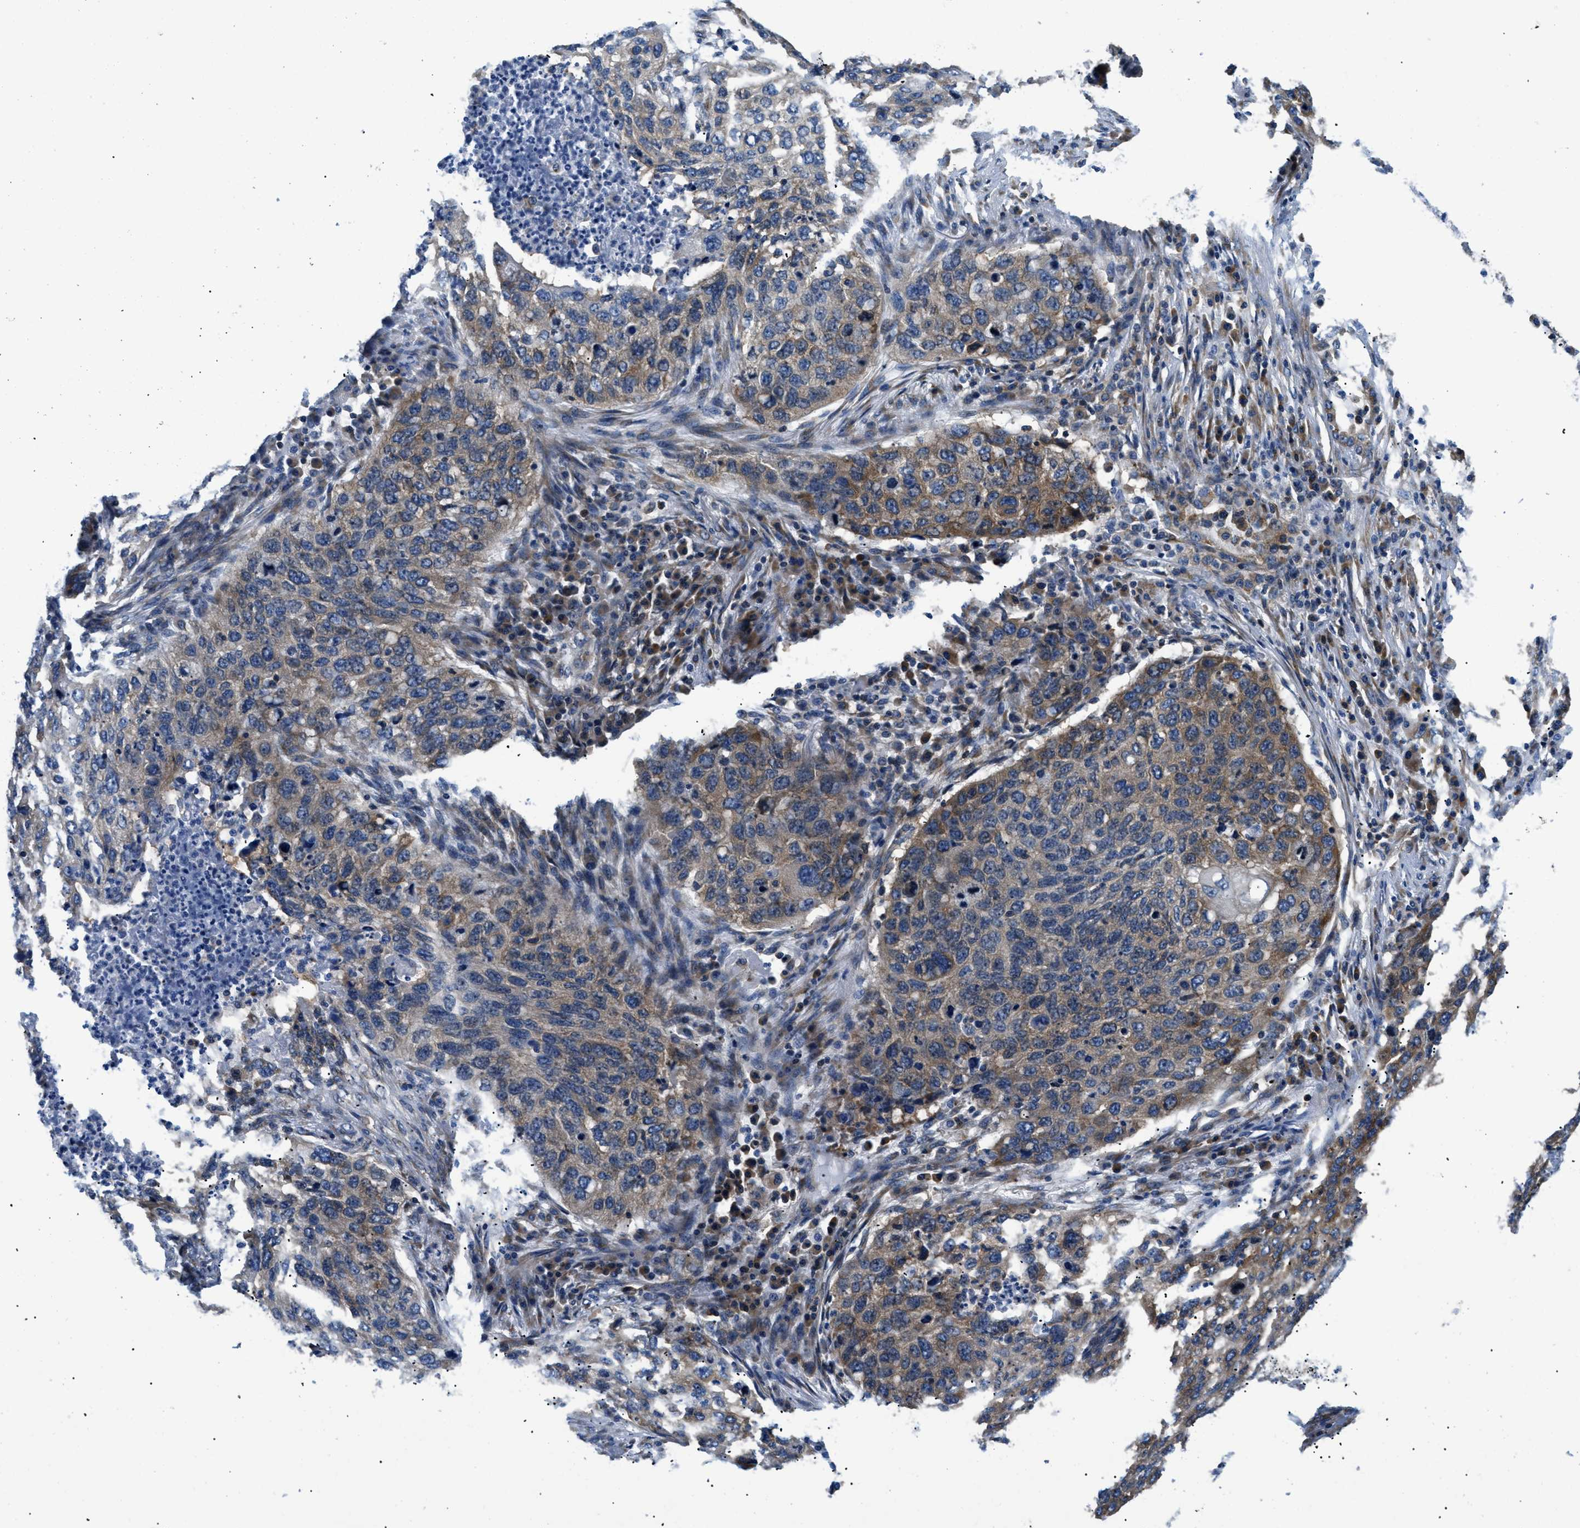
{"staining": {"intensity": "moderate", "quantity": ">75%", "location": "cytoplasmic/membranous"}, "tissue": "lung cancer", "cell_type": "Tumor cells", "image_type": "cancer", "snomed": [{"axis": "morphology", "description": "Squamous cell carcinoma, NOS"}, {"axis": "topography", "description": "Lung"}], "caption": "Protein staining displays moderate cytoplasmic/membranous staining in approximately >75% of tumor cells in squamous cell carcinoma (lung). The protein is stained brown, and the nuclei are stained in blue (DAB IHC with brightfield microscopy, high magnification).", "gene": "ABCF1", "patient": {"sex": "female", "age": 63}}